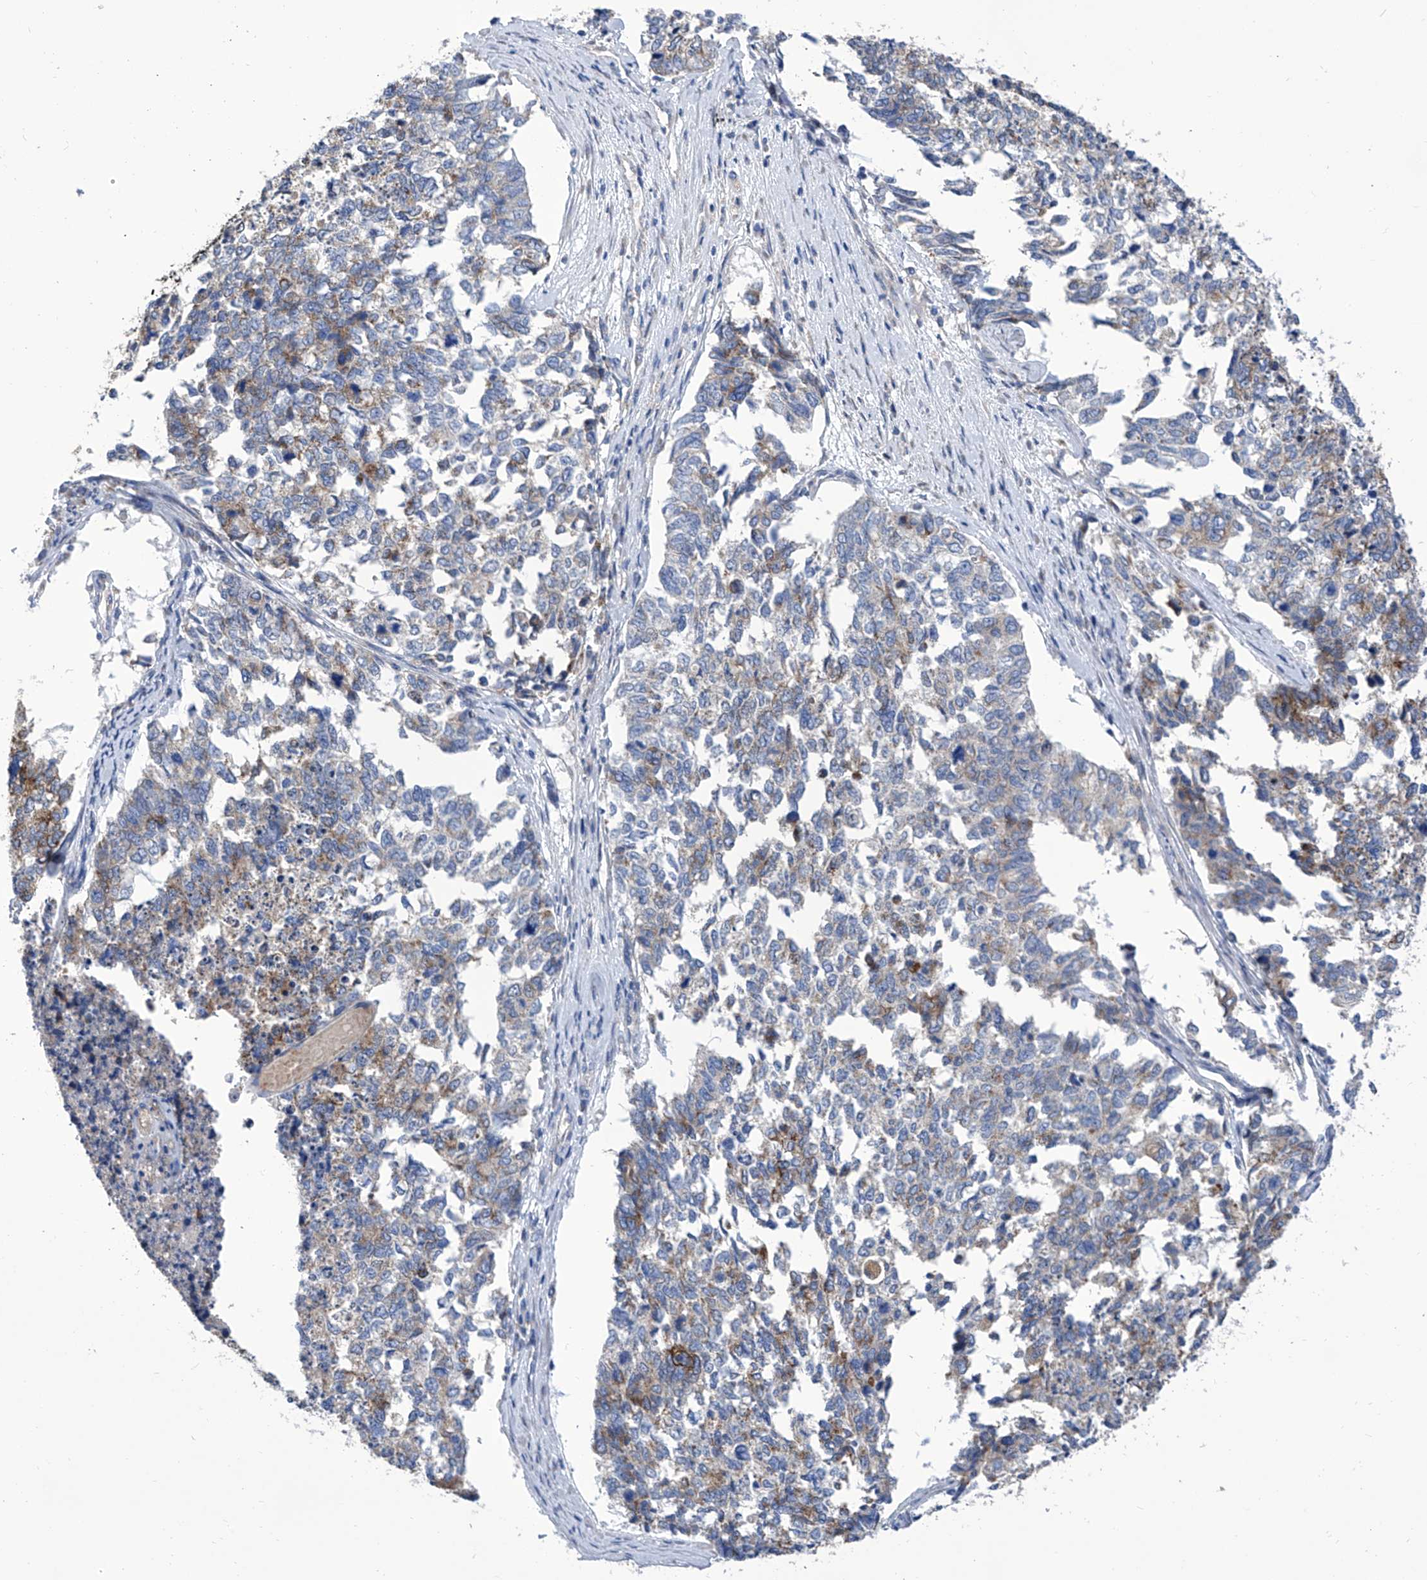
{"staining": {"intensity": "moderate", "quantity": "<25%", "location": "cytoplasmic/membranous"}, "tissue": "cervical cancer", "cell_type": "Tumor cells", "image_type": "cancer", "snomed": [{"axis": "morphology", "description": "Squamous cell carcinoma, NOS"}, {"axis": "topography", "description": "Cervix"}], "caption": "Immunohistochemical staining of human cervical cancer (squamous cell carcinoma) shows low levels of moderate cytoplasmic/membranous protein staining in approximately <25% of tumor cells. Ihc stains the protein of interest in brown and the nuclei are stained blue.", "gene": "TJAP1", "patient": {"sex": "female", "age": 63}}